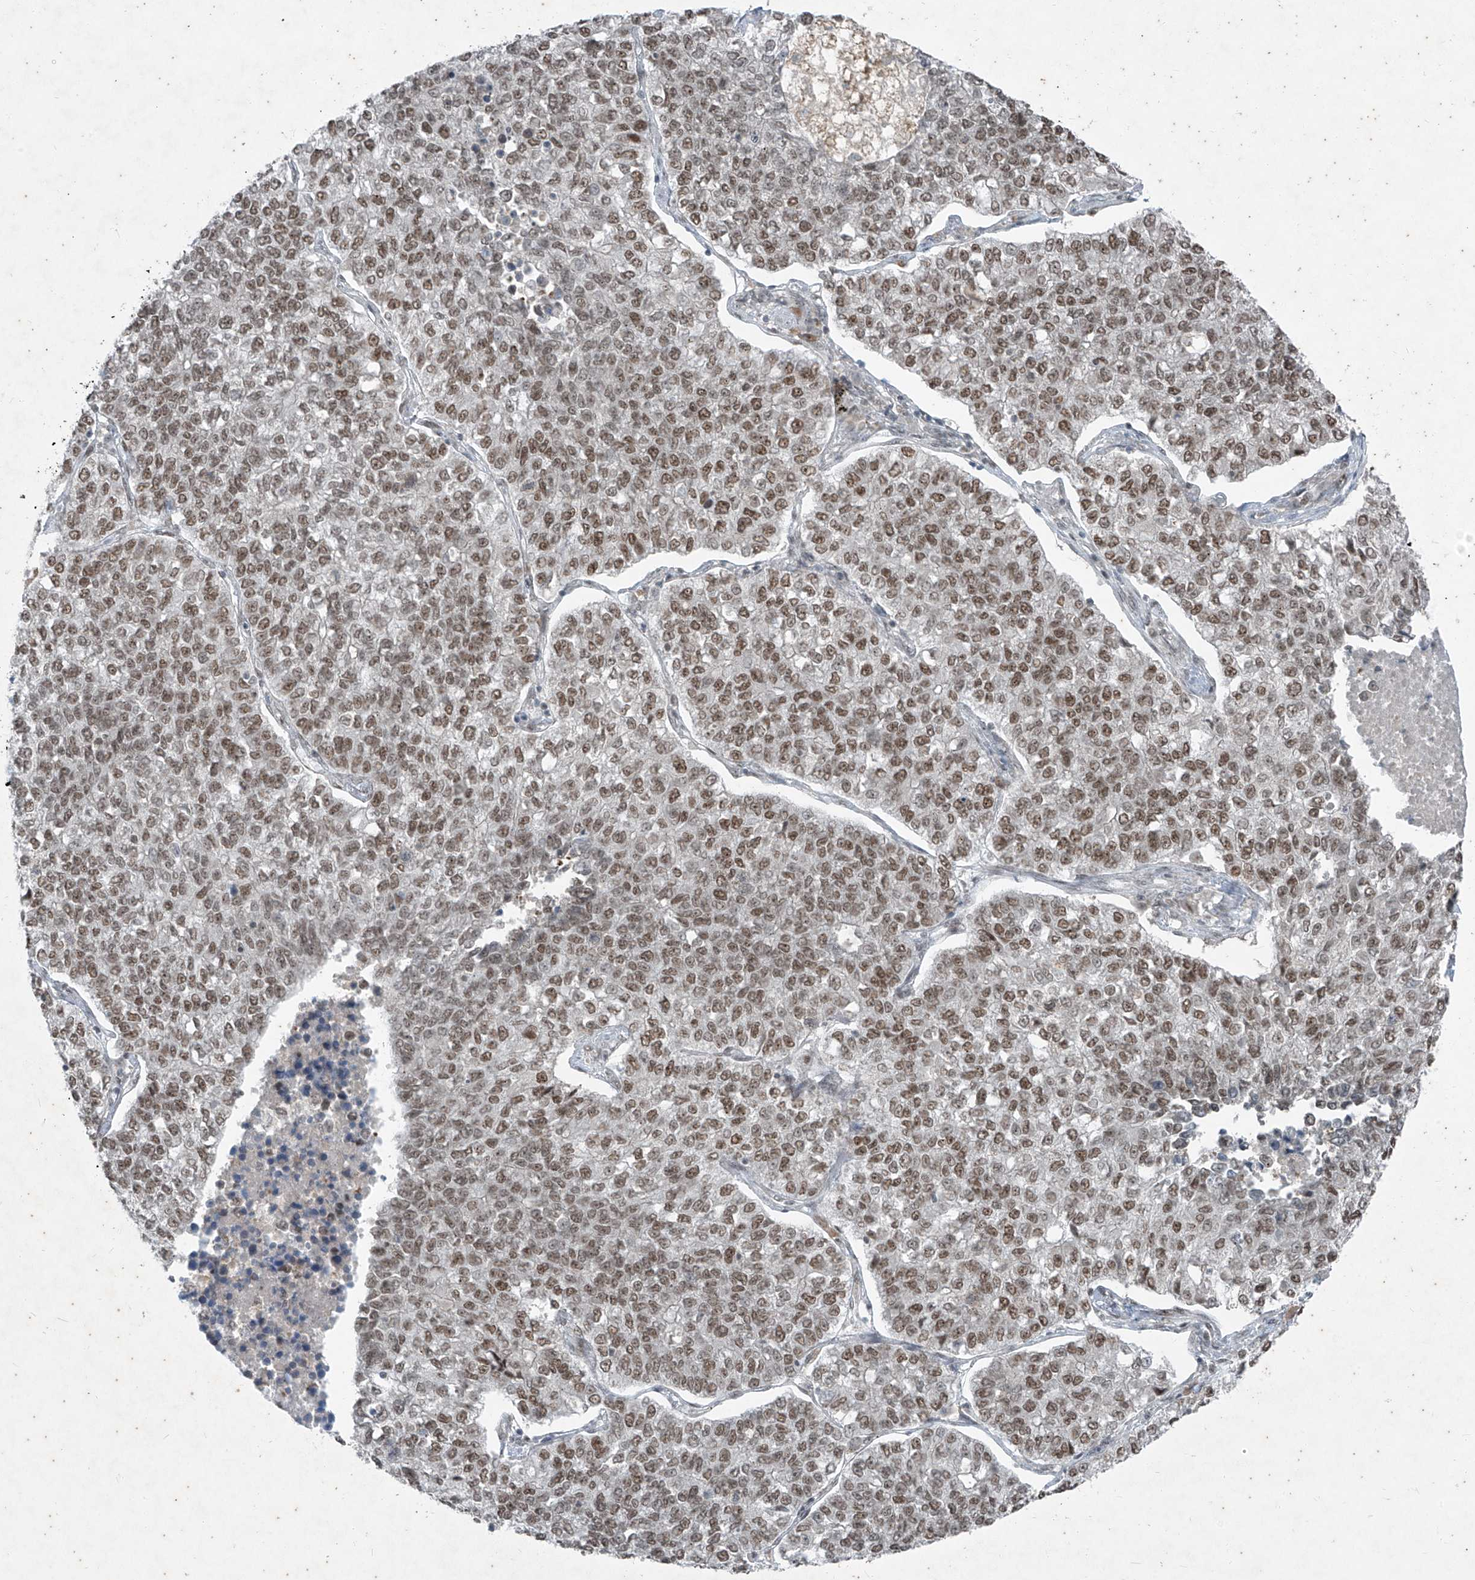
{"staining": {"intensity": "moderate", "quantity": ">75%", "location": "nuclear"}, "tissue": "lung cancer", "cell_type": "Tumor cells", "image_type": "cancer", "snomed": [{"axis": "morphology", "description": "Adenocarcinoma, NOS"}, {"axis": "topography", "description": "Lung"}], "caption": "Lung cancer (adenocarcinoma) tissue reveals moderate nuclear expression in approximately >75% of tumor cells", "gene": "ZNF354B", "patient": {"sex": "male", "age": 49}}